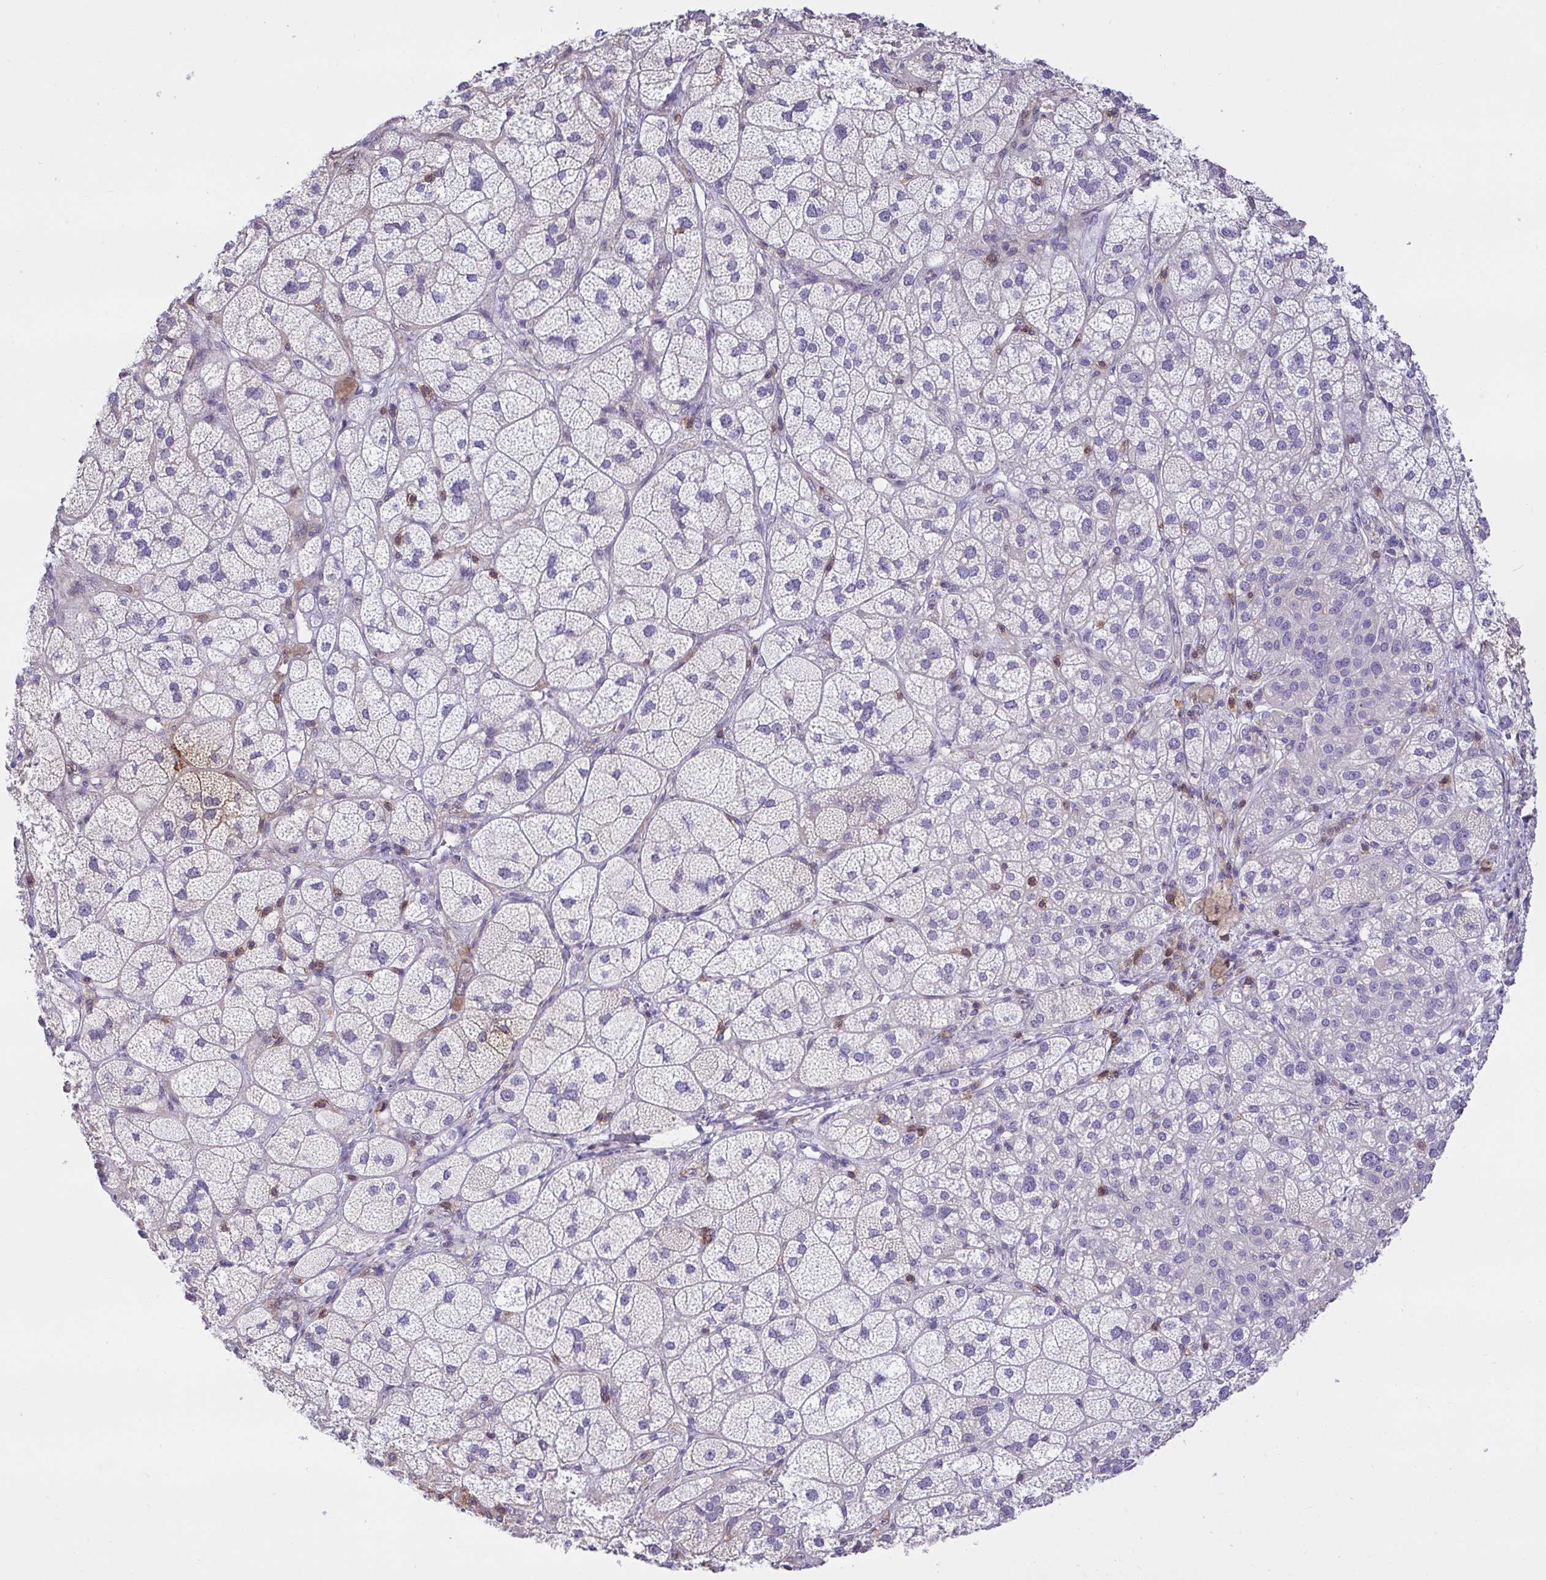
{"staining": {"intensity": "weak", "quantity": "25%-75%", "location": "cytoplasmic/membranous"}, "tissue": "adrenal gland", "cell_type": "Glandular cells", "image_type": "normal", "snomed": [{"axis": "morphology", "description": "Normal tissue, NOS"}, {"axis": "topography", "description": "Adrenal gland"}], "caption": "Immunohistochemical staining of unremarkable human adrenal gland exhibits low levels of weak cytoplasmic/membranous staining in approximately 25%-75% of glandular cells. The staining is performed using DAB (3,3'-diaminobenzidine) brown chromogen to label protein expression. The nuclei are counter-stained blue using hematoxylin.", "gene": "SKAP1", "patient": {"sex": "female", "age": 60}}